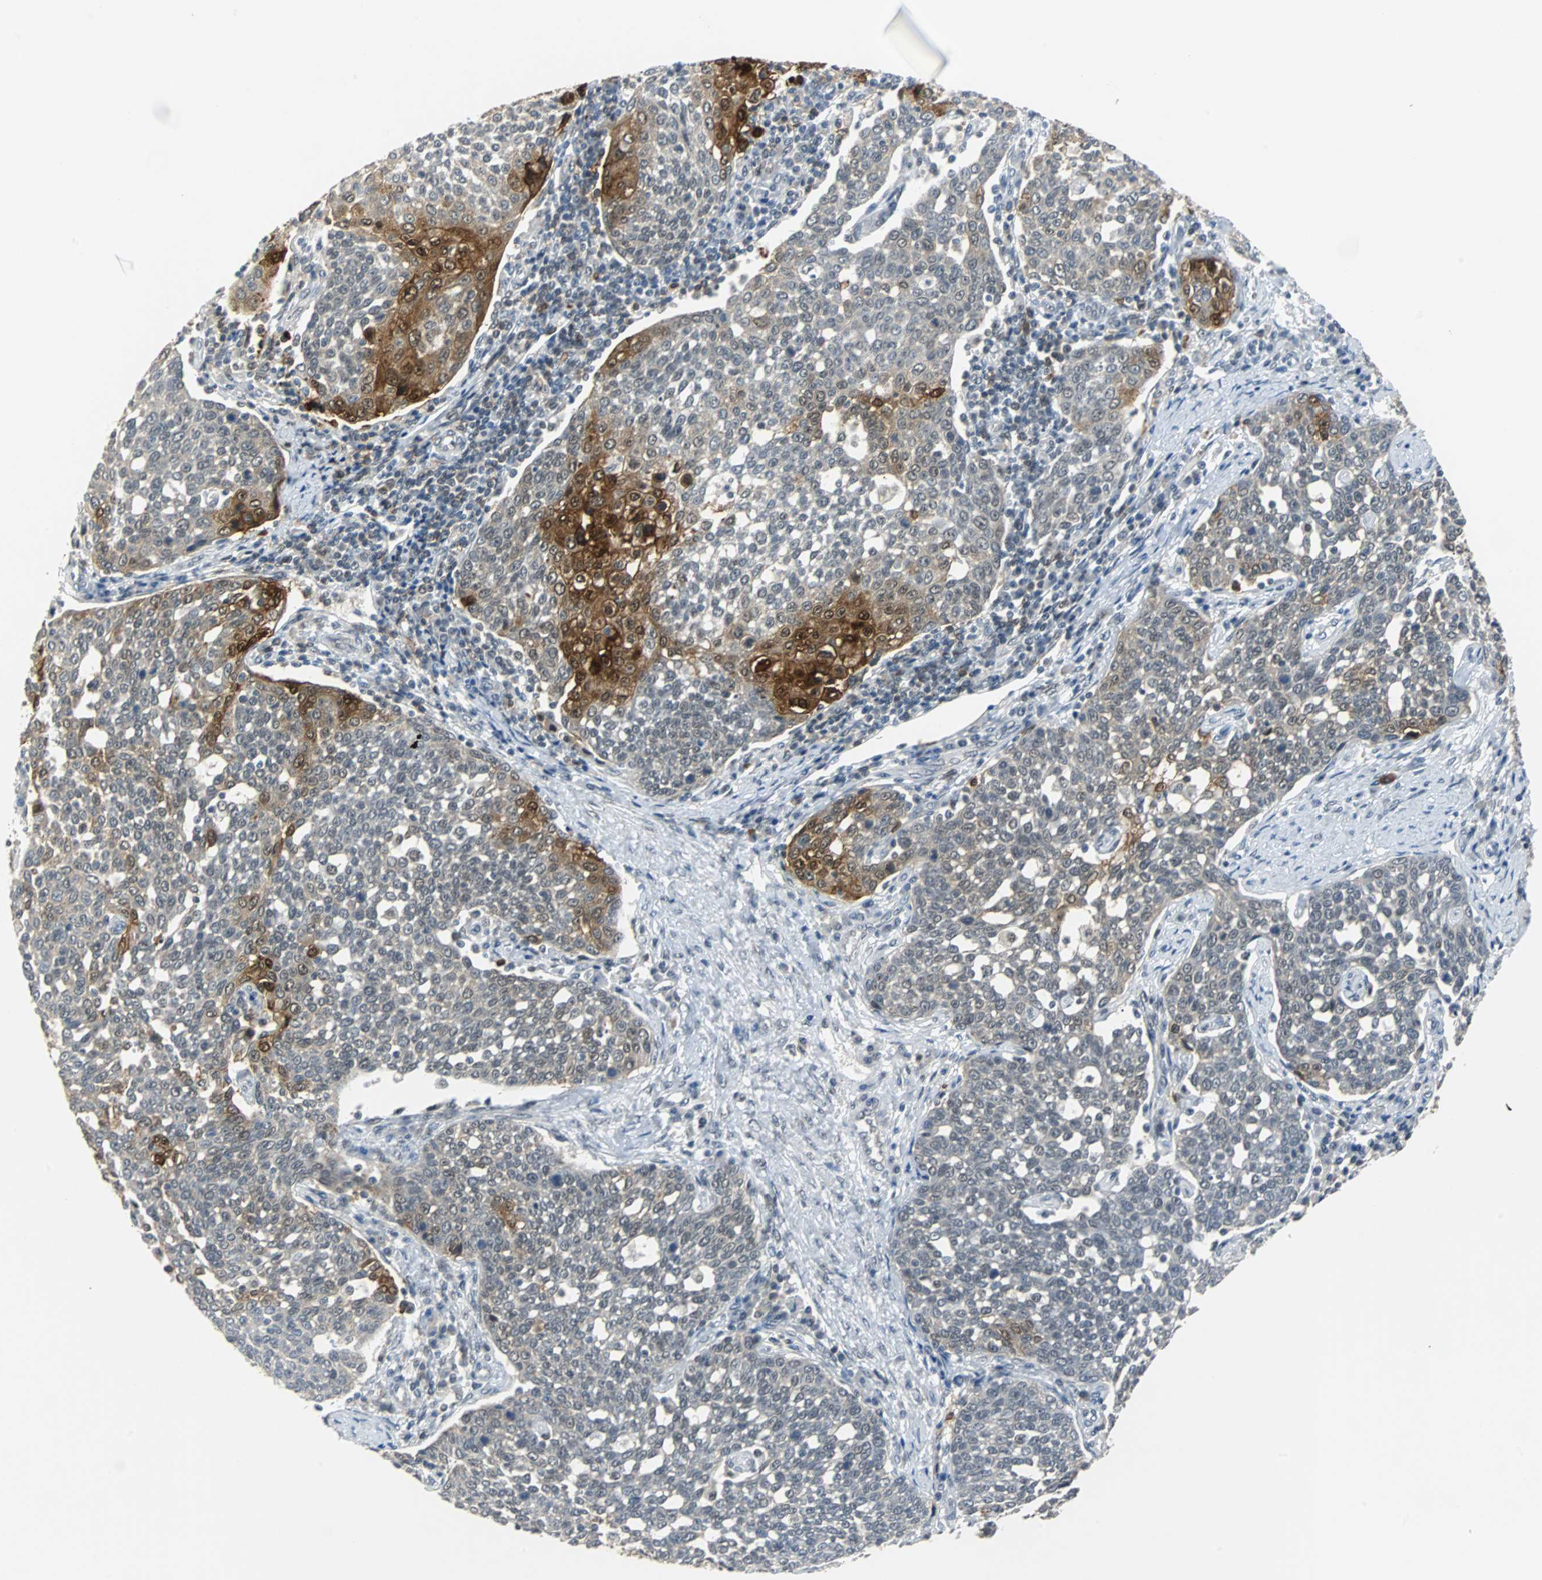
{"staining": {"intensity": "strong", "quantity": "<25%", "location": "cytoplasmic/membranous,nuclear"}, "tissue": "cervical cancer", "cell_type": "Tumor cells", "image_type": "cancer", "snomed": [{"axis": "morphology", "description": "Squamous cell carcinoma, NOS"}, {"axis": "topography", "description": "Cervix"}], "caption": "Human squamous cell carcinoma (cervical) stained with a protein marker reveals strong staining in tumor cells.", "gene": "SIRT1", "patient": {"sex": "female", "age": 34}}